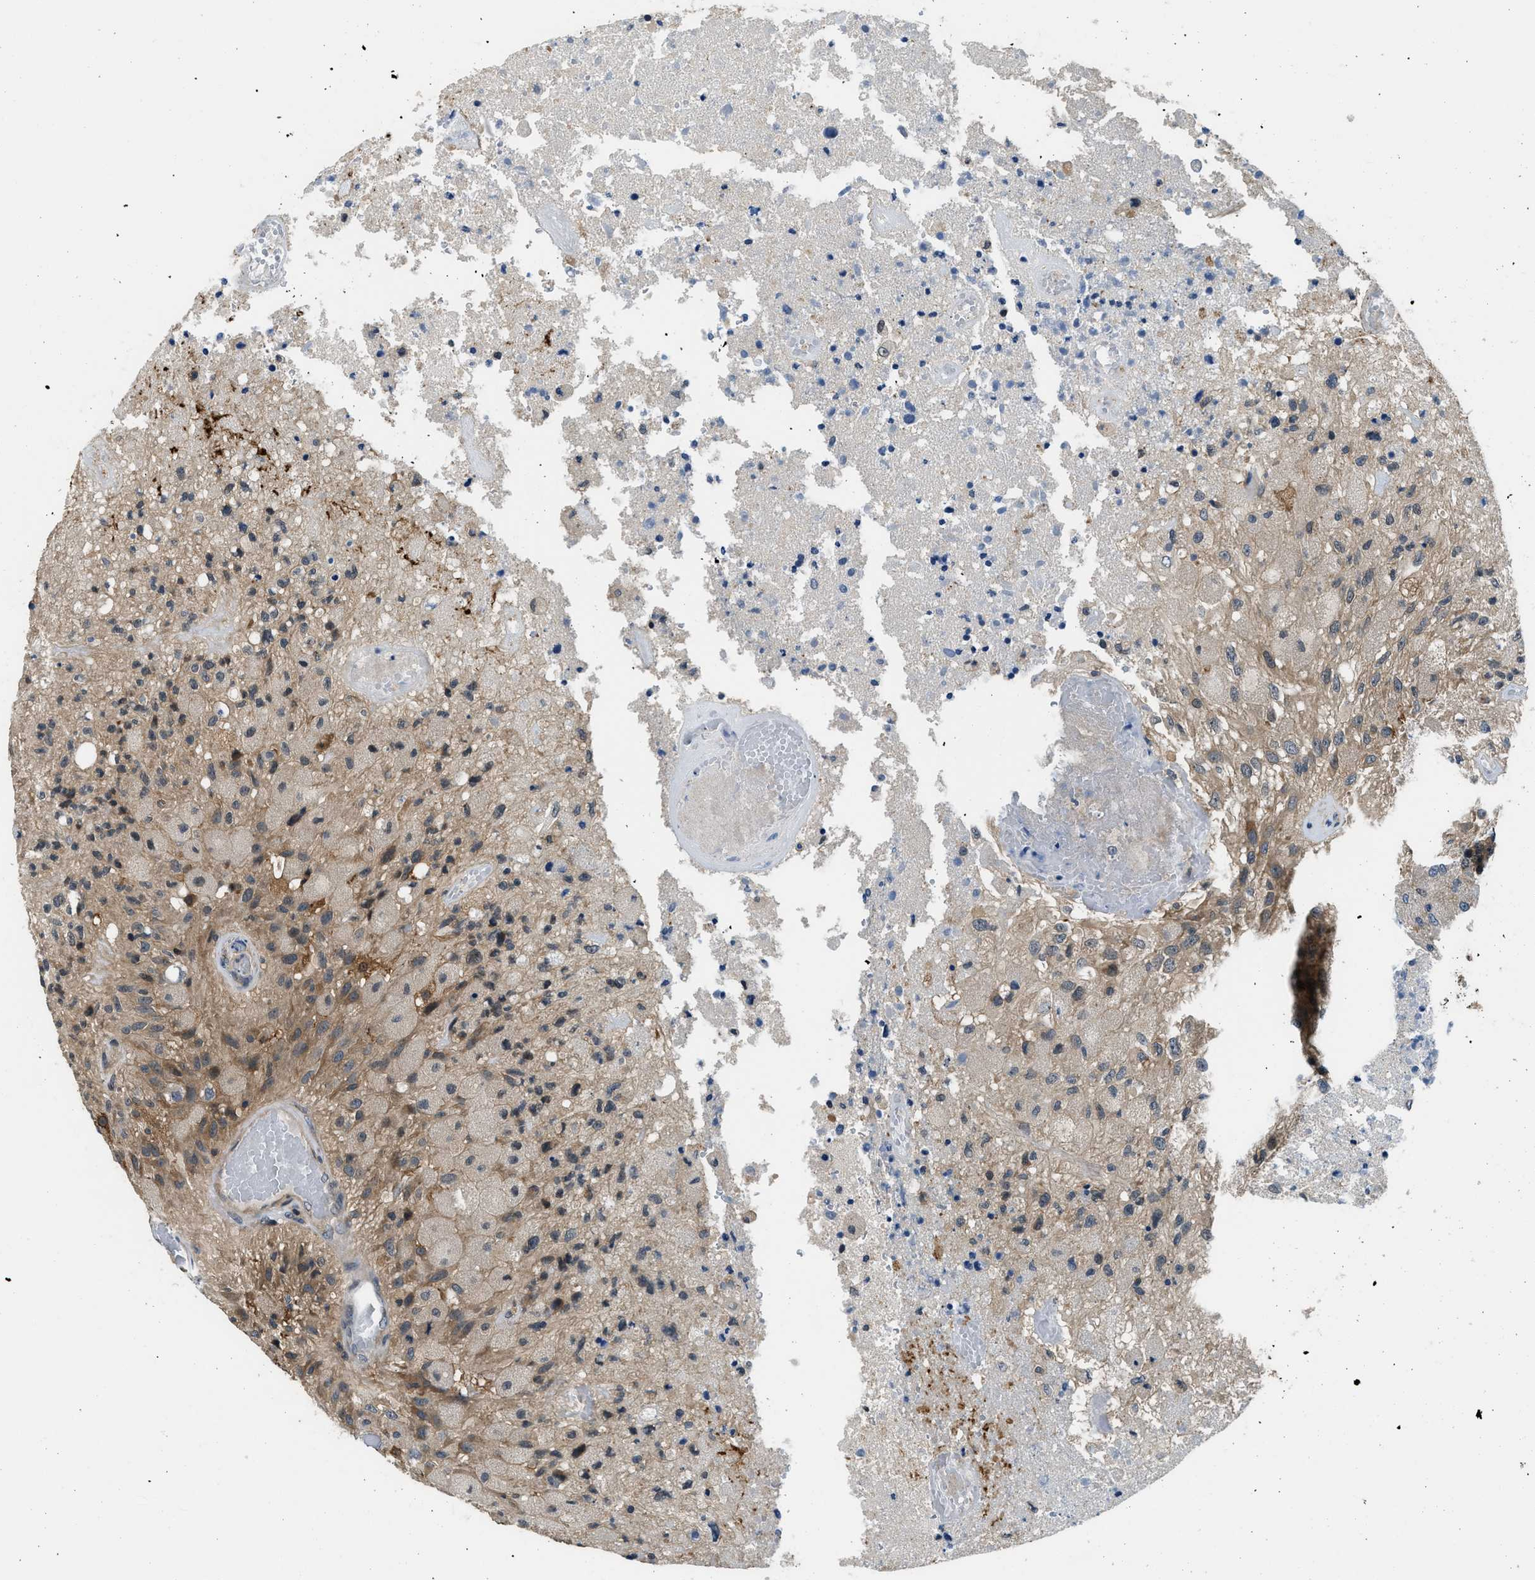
{"staining": {"intensity": "weak", "quantity": "25%-75%", "location": "cytoplasmic/membranous"}, "tissue": "glioma", "cell_type": "Tumor cells", "image_type": "cancer", "snomed": [{"axis": "morphology", "description": "Normal tissue, NOS"}, {"axis": "morphology", "description": "Glioma, malignant, High grade"}, {"axis": "topography", "description": "Cerebral cortex"}], "caption": "IHC micrograph of human malignant glioma (high-grade) stained for a protein (brown), which reveals low levels of weak cytoplasmic/membranous expression in approximately 25%-75% of tumor cells.", "gene": "MTMR1", "patient": {"sex": "male", "age": 77}}